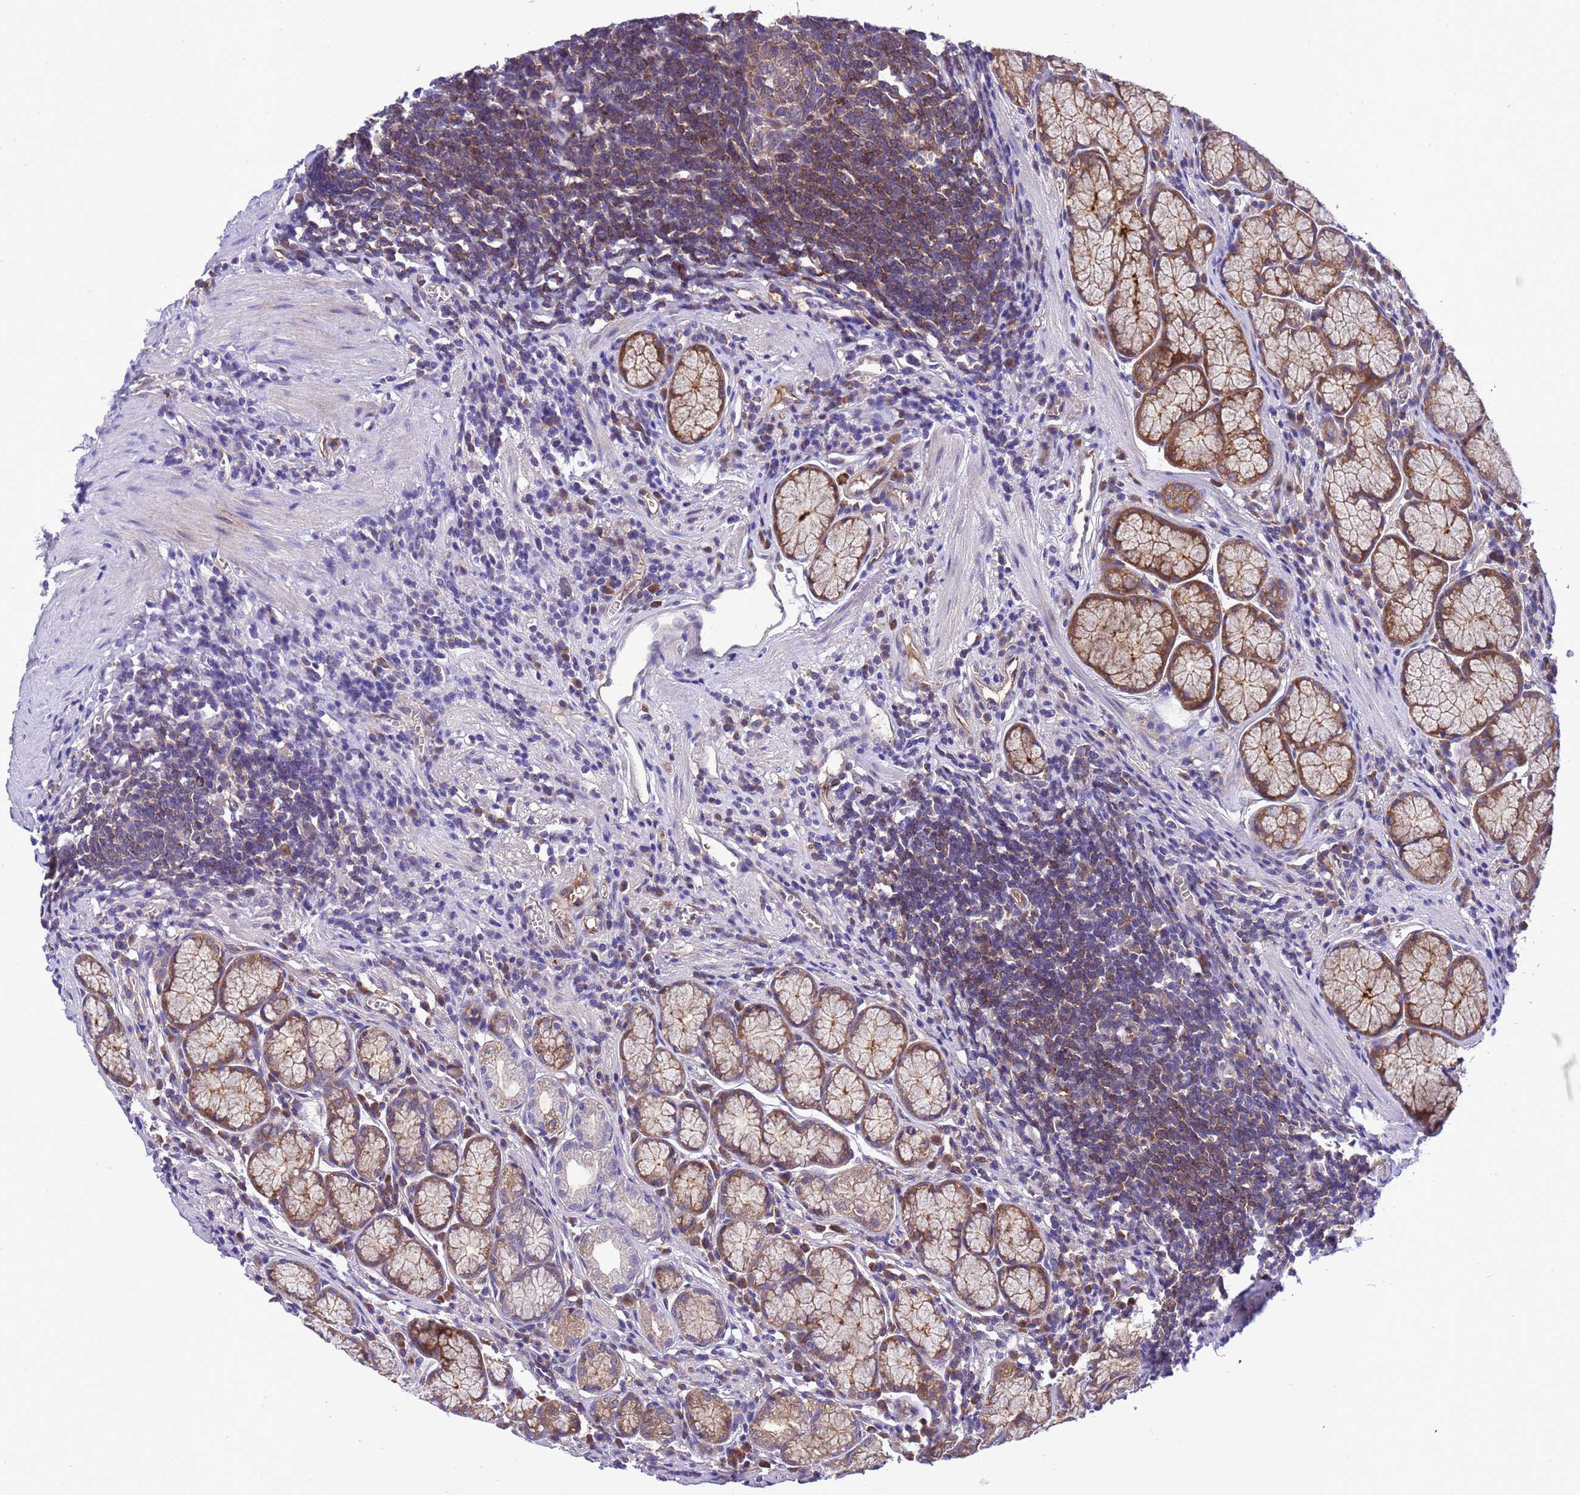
{"staining": {"intensity": "moderate", "quantity": ">75%", "location": "cytoplasmic/membranous"}, "tissue": "stomach", "cell_type": "Glandular cells", "image_type": "normal", "snomed": [{"axis": "morphology", "description": "Normal tissue, NOS"}, {"axis": "topography", "description": "Stomach"}], "caption": "Stomach stained with DAB IHC demonstrates medium levels of moderate cytoplasmic/membranous positivity in about >75% of glandular cells.", "gene": "RABEP2", "patient": {"sex": "male", "age": 55}}